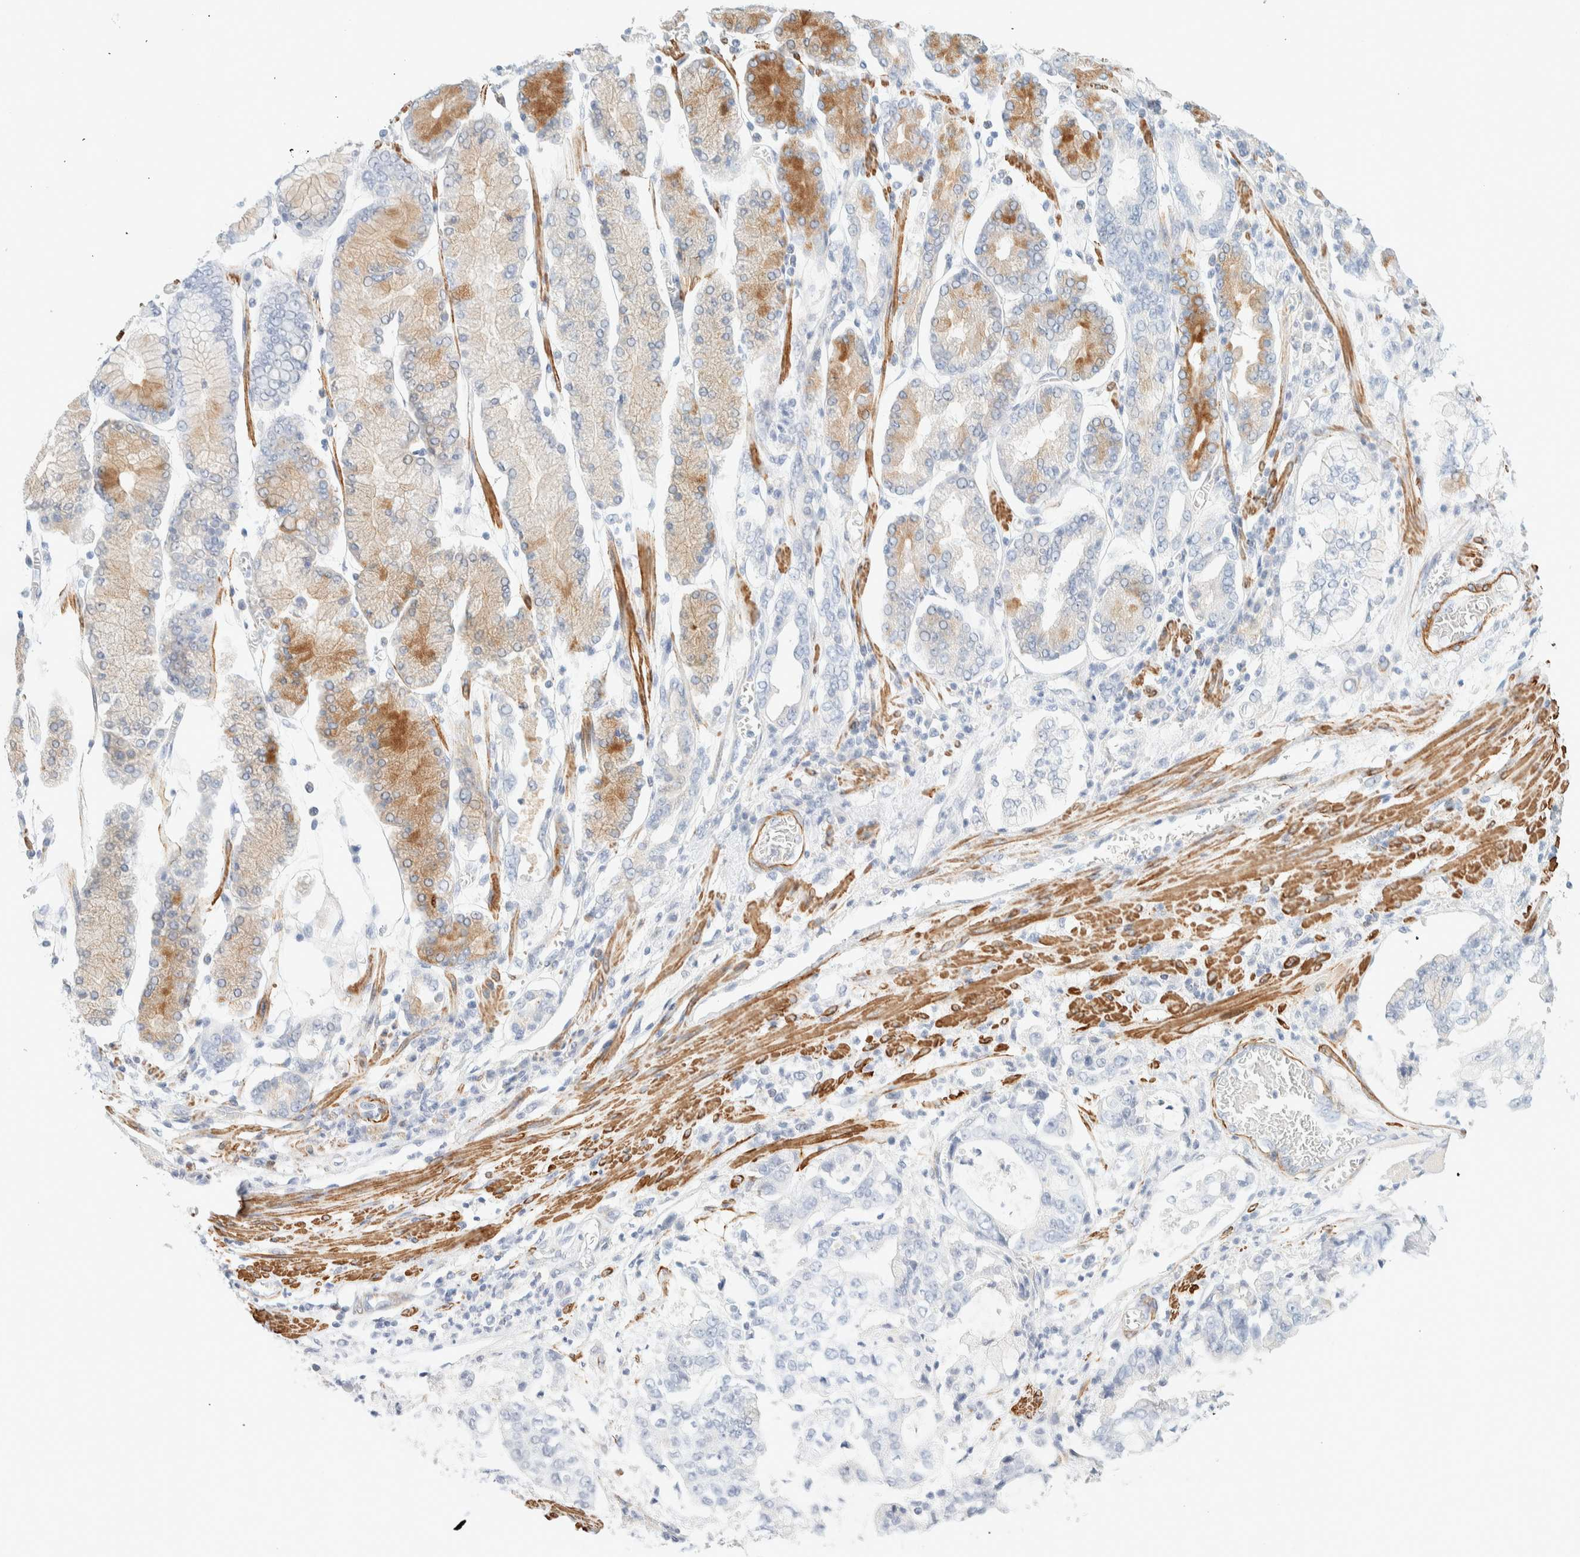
{"staining": {"intensity": "negative", "quantity": "none", "location": "none"}, "tissue": "stomach cancer", "cell_type": "Tumor cells", "image_type": "cancer", "snomed": [{"axis": "morphology", "description": "Adenocarcinoma, NOS"}, {"axis": "topography", "description": "Stomach"}], "caption": "Protein analysis of adenocarcinoma (stomach) shows no significant positivity in tumor cells. (DAB (3,3'-diaminobenzidine) immunohistochemistry, high magnification).", "gene": "AFMID", "patient": {"sex": "male", "age": 76}}